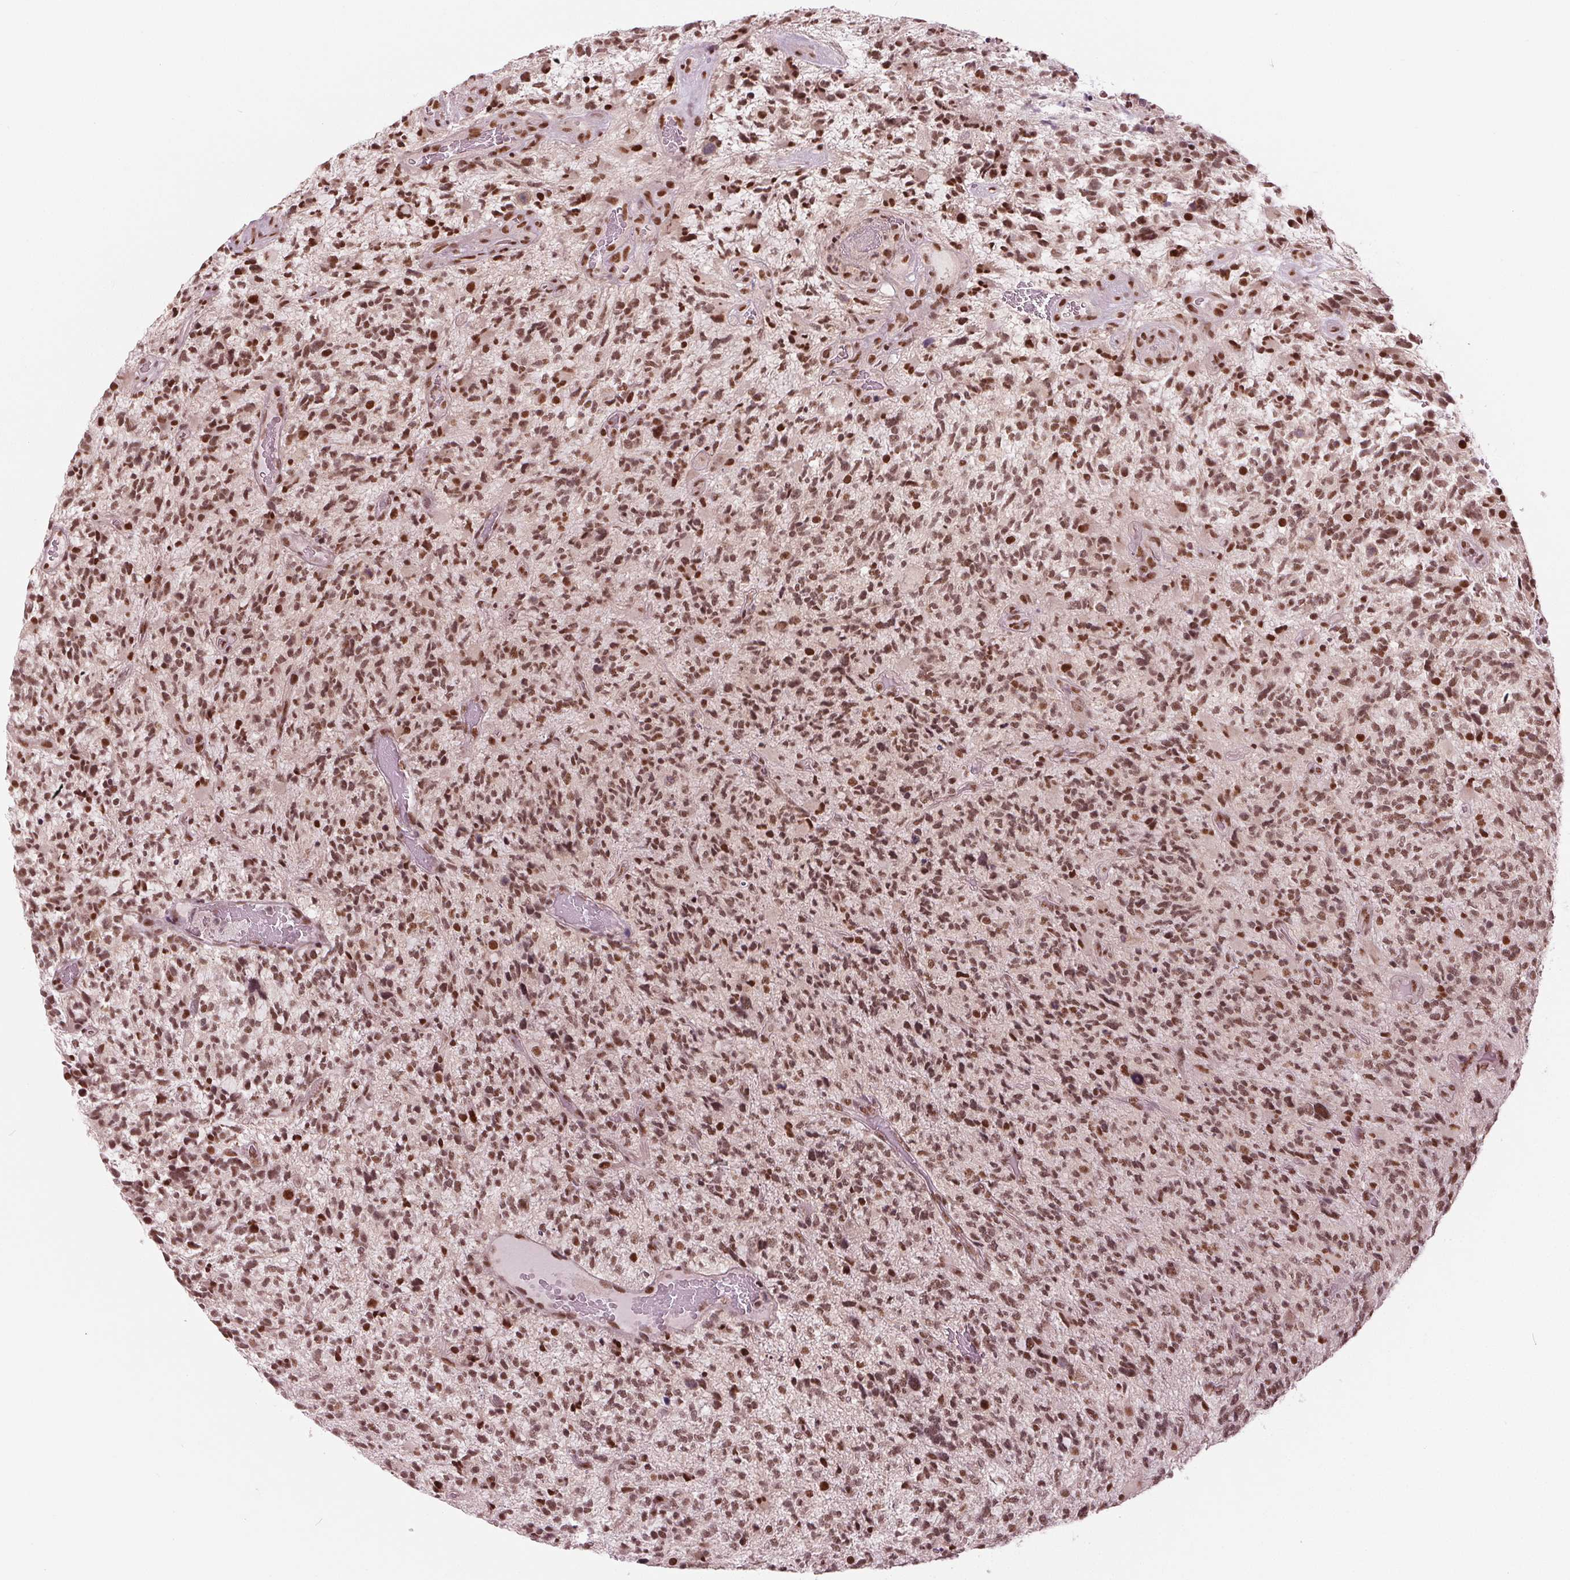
{"staining": {"intensity": "moderate", "quantity": ">75%", "location": "nuclear"}, "tissue": "glioma", "cell_type": "Tumor cells", "image_type": "cancer", "snomed": [{"axis": "morphology", "description": "Glioma, malignant, High grade"}, {"axis": "topography", "description": "Brain"}], "caption": "Immunohistochemical staining of human glioma displays moderate nuclear protein staining in approximately >75% of tumor cells.", "gene": "LSM2", "patient": {"sex": "female", "age": 71}}